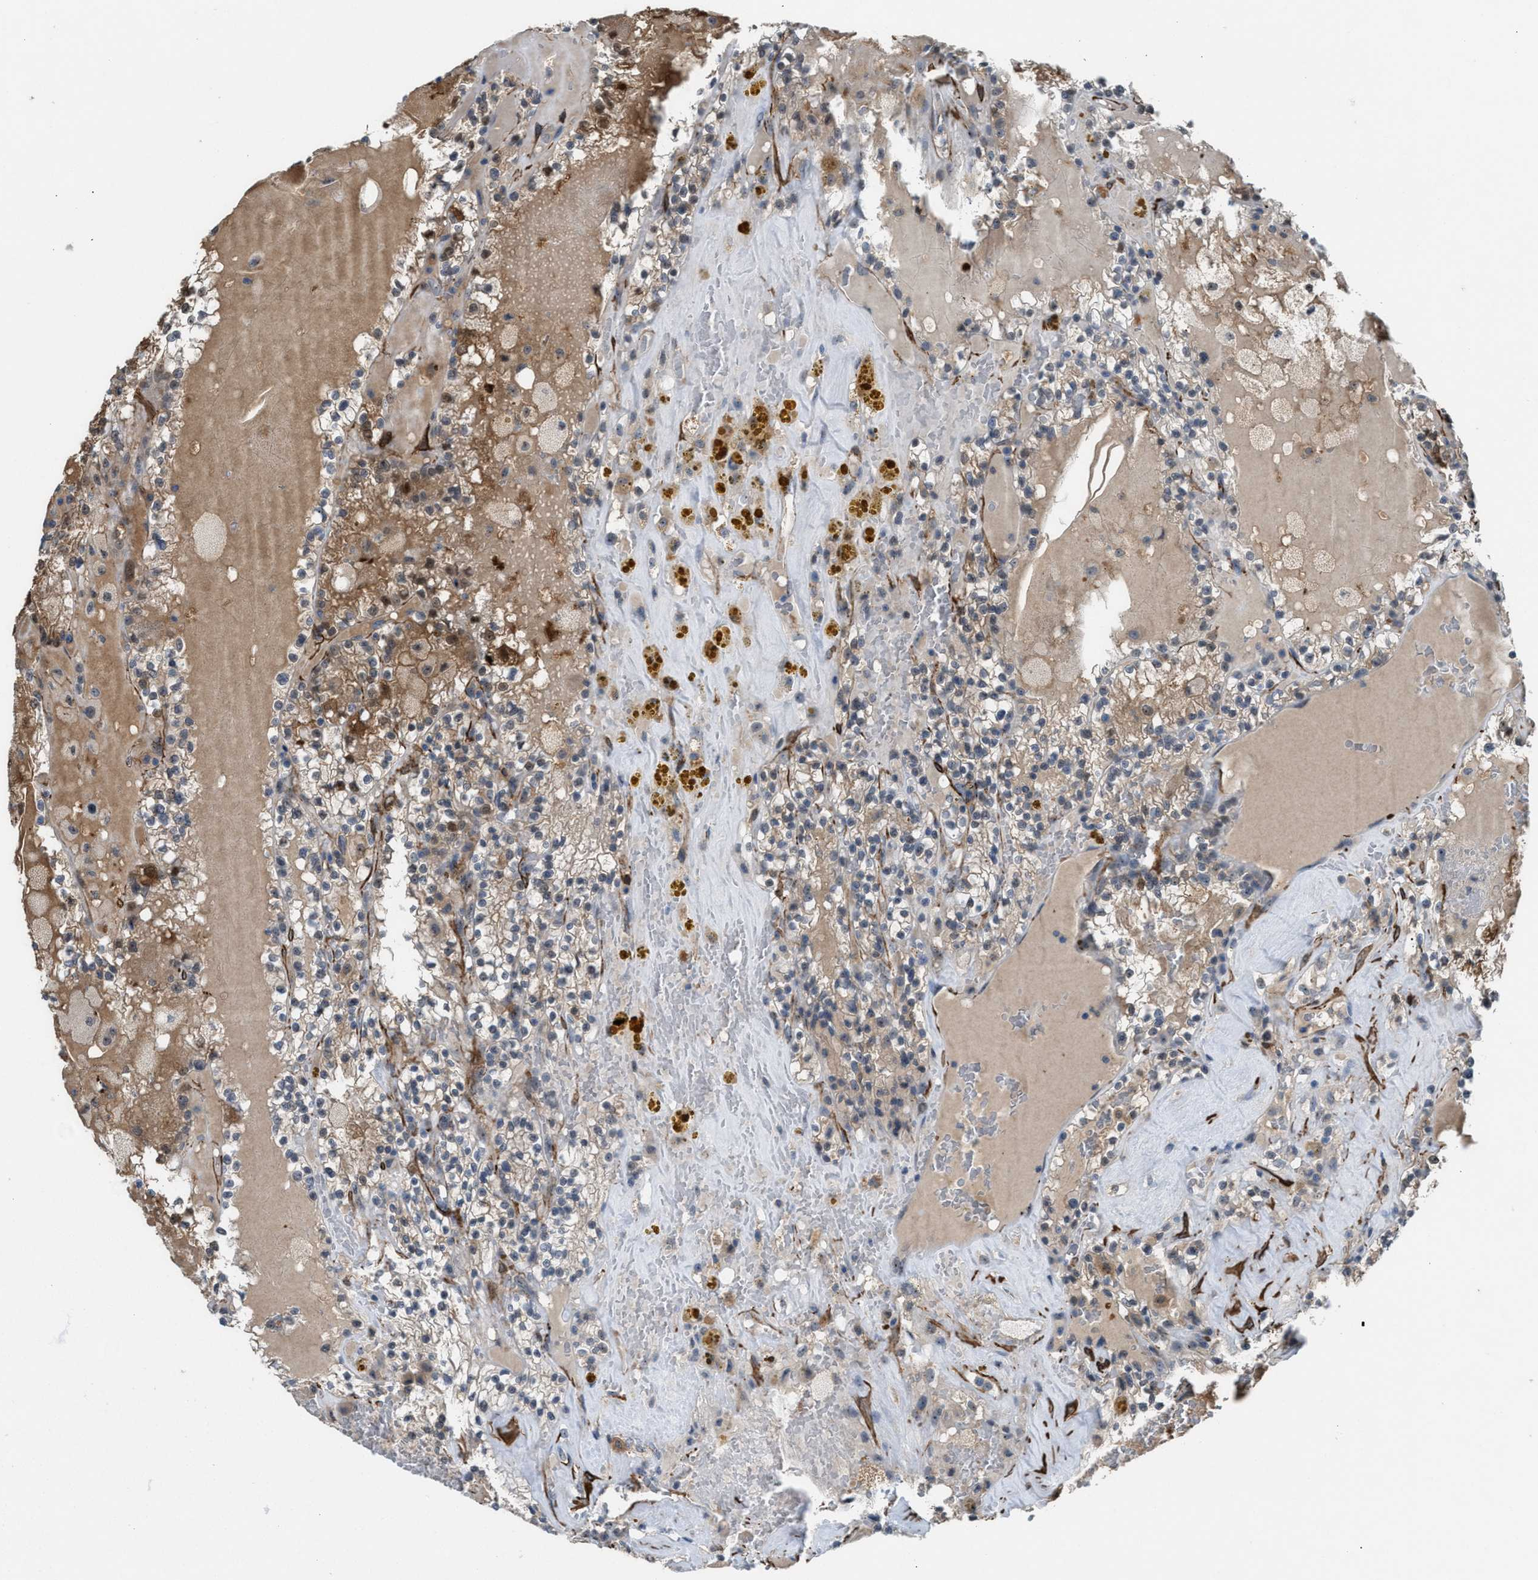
{"staining": {"intensity": "moderate", "quantity": ">75%", "location": "cytoplasmic/membranous"}, "tissue": "renal cancer", "cell_type": "Tumor cells", "image_type": "cancer", "snomed": [{"axis": "morphology", "description": "Adenocarcinoma, NOS"}, {"axis": "topography", "description": "Kidney"}], "caption": "Immunohistochemical staining of adenocarcinoma (renal) shows medium levels of moderate cytoplasmic/membranous protein expression in about >75% of tumor cells. (brown staining indicates protein expression, while blue staining denotes nuclei).", "gene": "NQO2", "patient": {"sex": "female", "age": 56}}